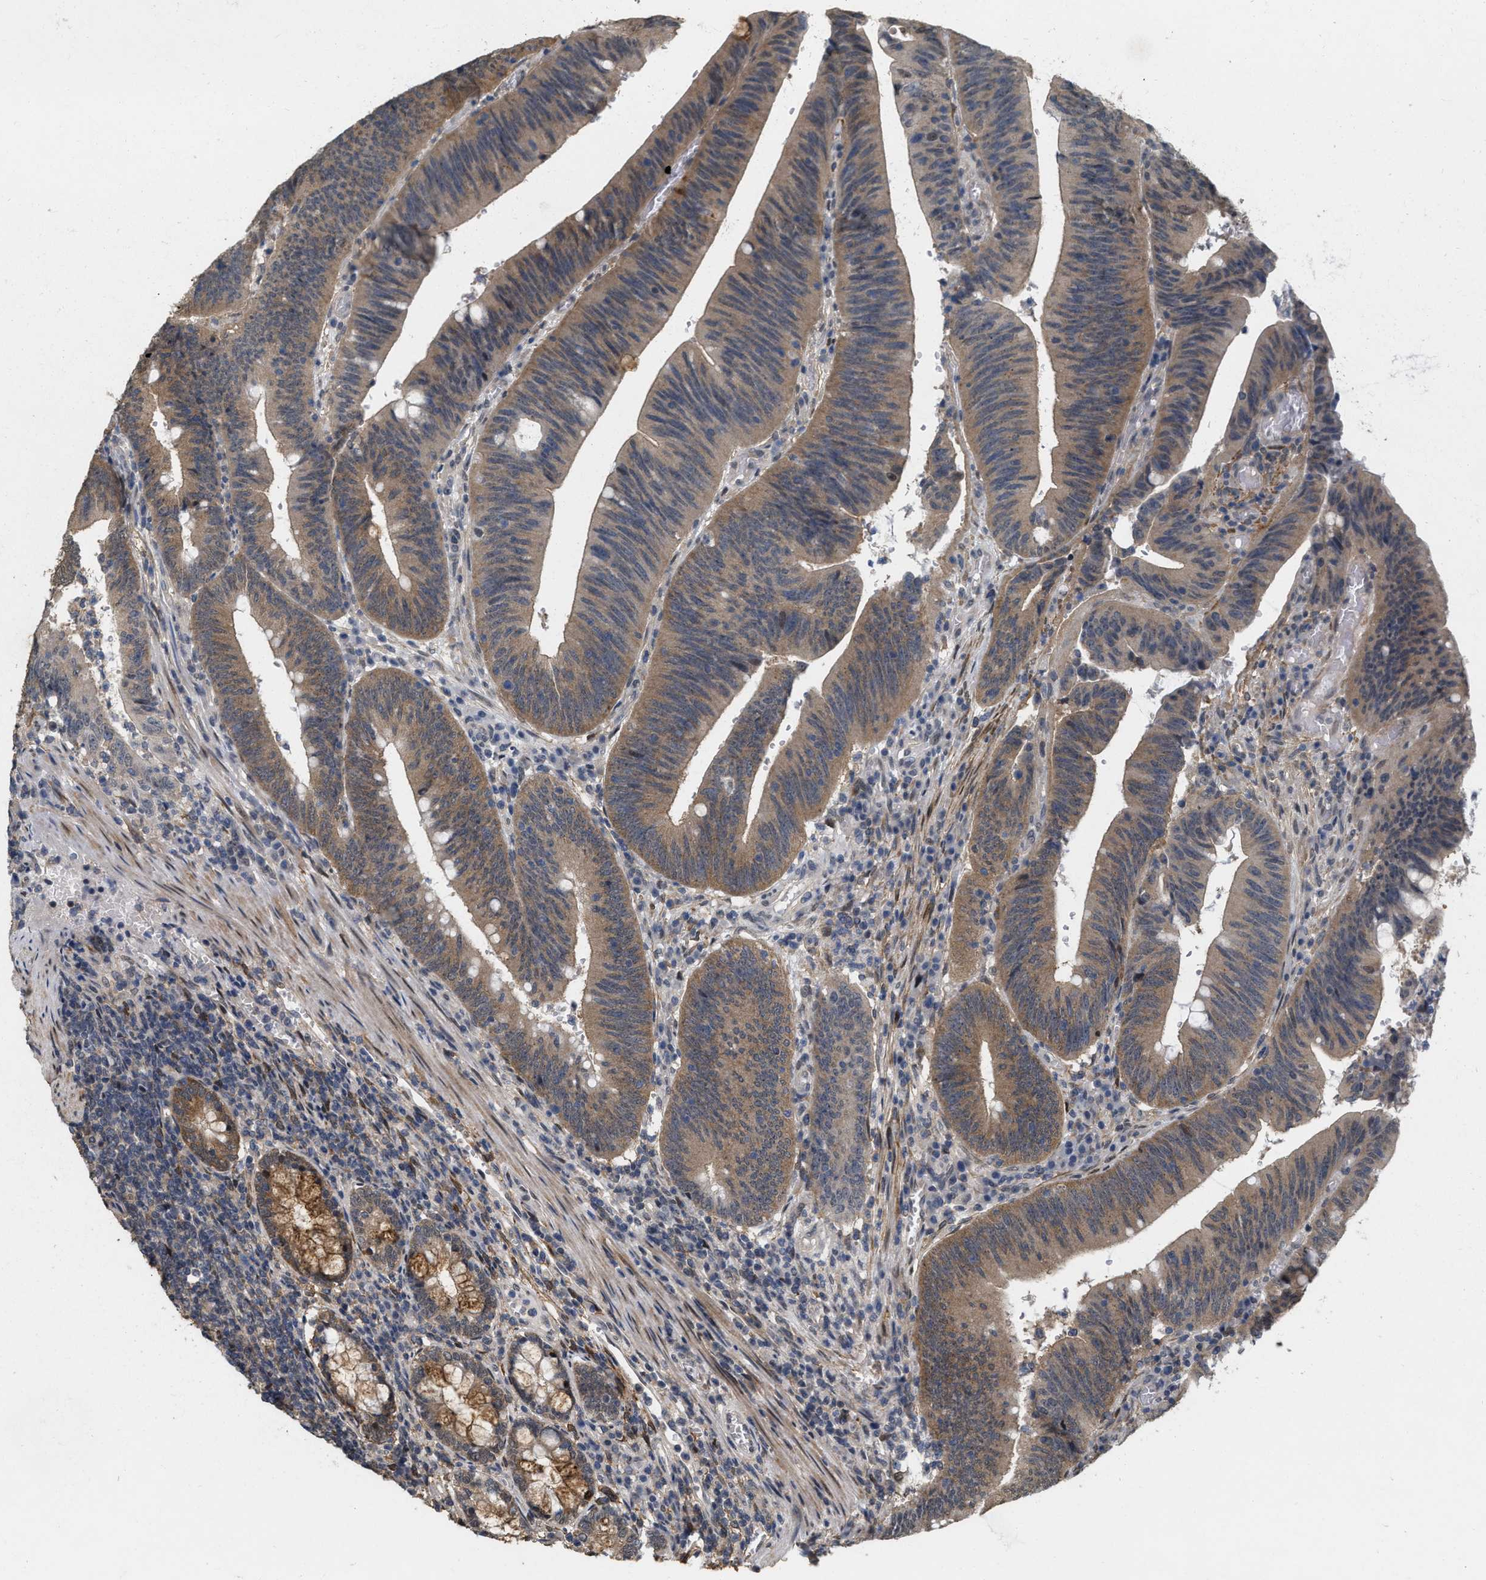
{"staining": {"intensity": "moderate", "quantity": ">75%", "location": "cytoplasmic/membranous"}, "tissue": "colorectal cancer", "cell_type": "Tumor cells", "image_type": "cancer", "snomed": [{"axis": "morphology", "description": "Normal tissue, NOS"}, {"axis": "morphology", "description": "Adenocarcinoma, NOS"}, {"axis": "topography", "description": "Rectum"}], "caption": "DAB (3,3'-diaminobenzidine) immunohistochemical staining of human colorectal cancer (adenocarcinoma) shows moderate cytoplasmic/membranous protein staining in about >75% of tumor cells.", "gene": "RUVBL1", "patient": {"sex": "female", "age": 66}}